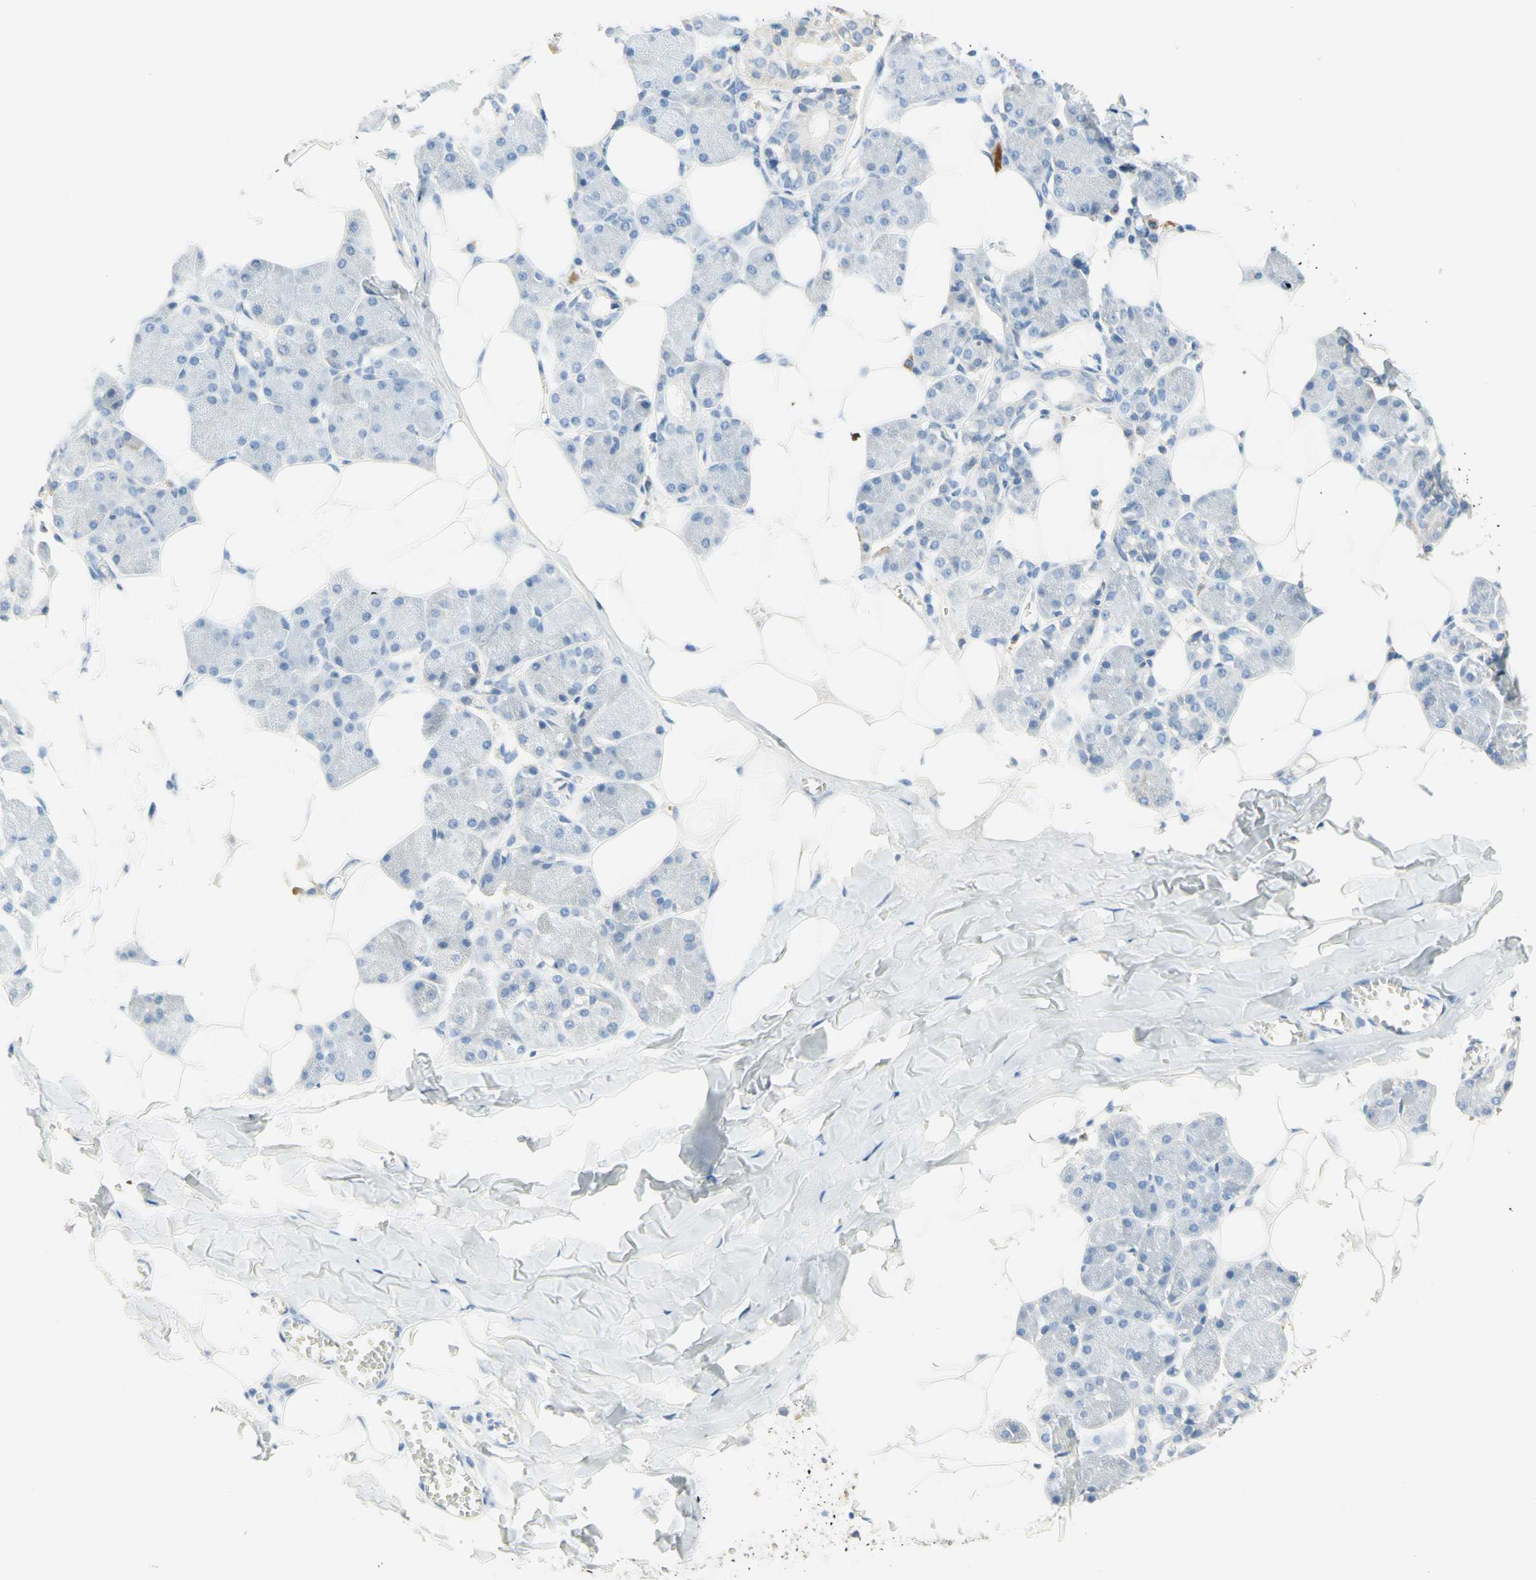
{"staining": {"intensity": "weak", "quantity": "<25%", "location": "cytoplasmic/membranous"}, "tissue": "salivary gland", "cell_type": "Glandular cells", "image_type": "normal", "snomed": [{"axis": "morphology", "description": "Normal tissue, NOS"}, {"axis": "morphology", "description": "Adenoma, NOS"}, {"axis": "topography", "description": "Salivary gland"}], "caption": "Micrograph shows no significant protein staining in glandular cells of unremarkable salivary gland.", "gene": "NECTIN4", "patient": {"sex": "female", "age": 32}}